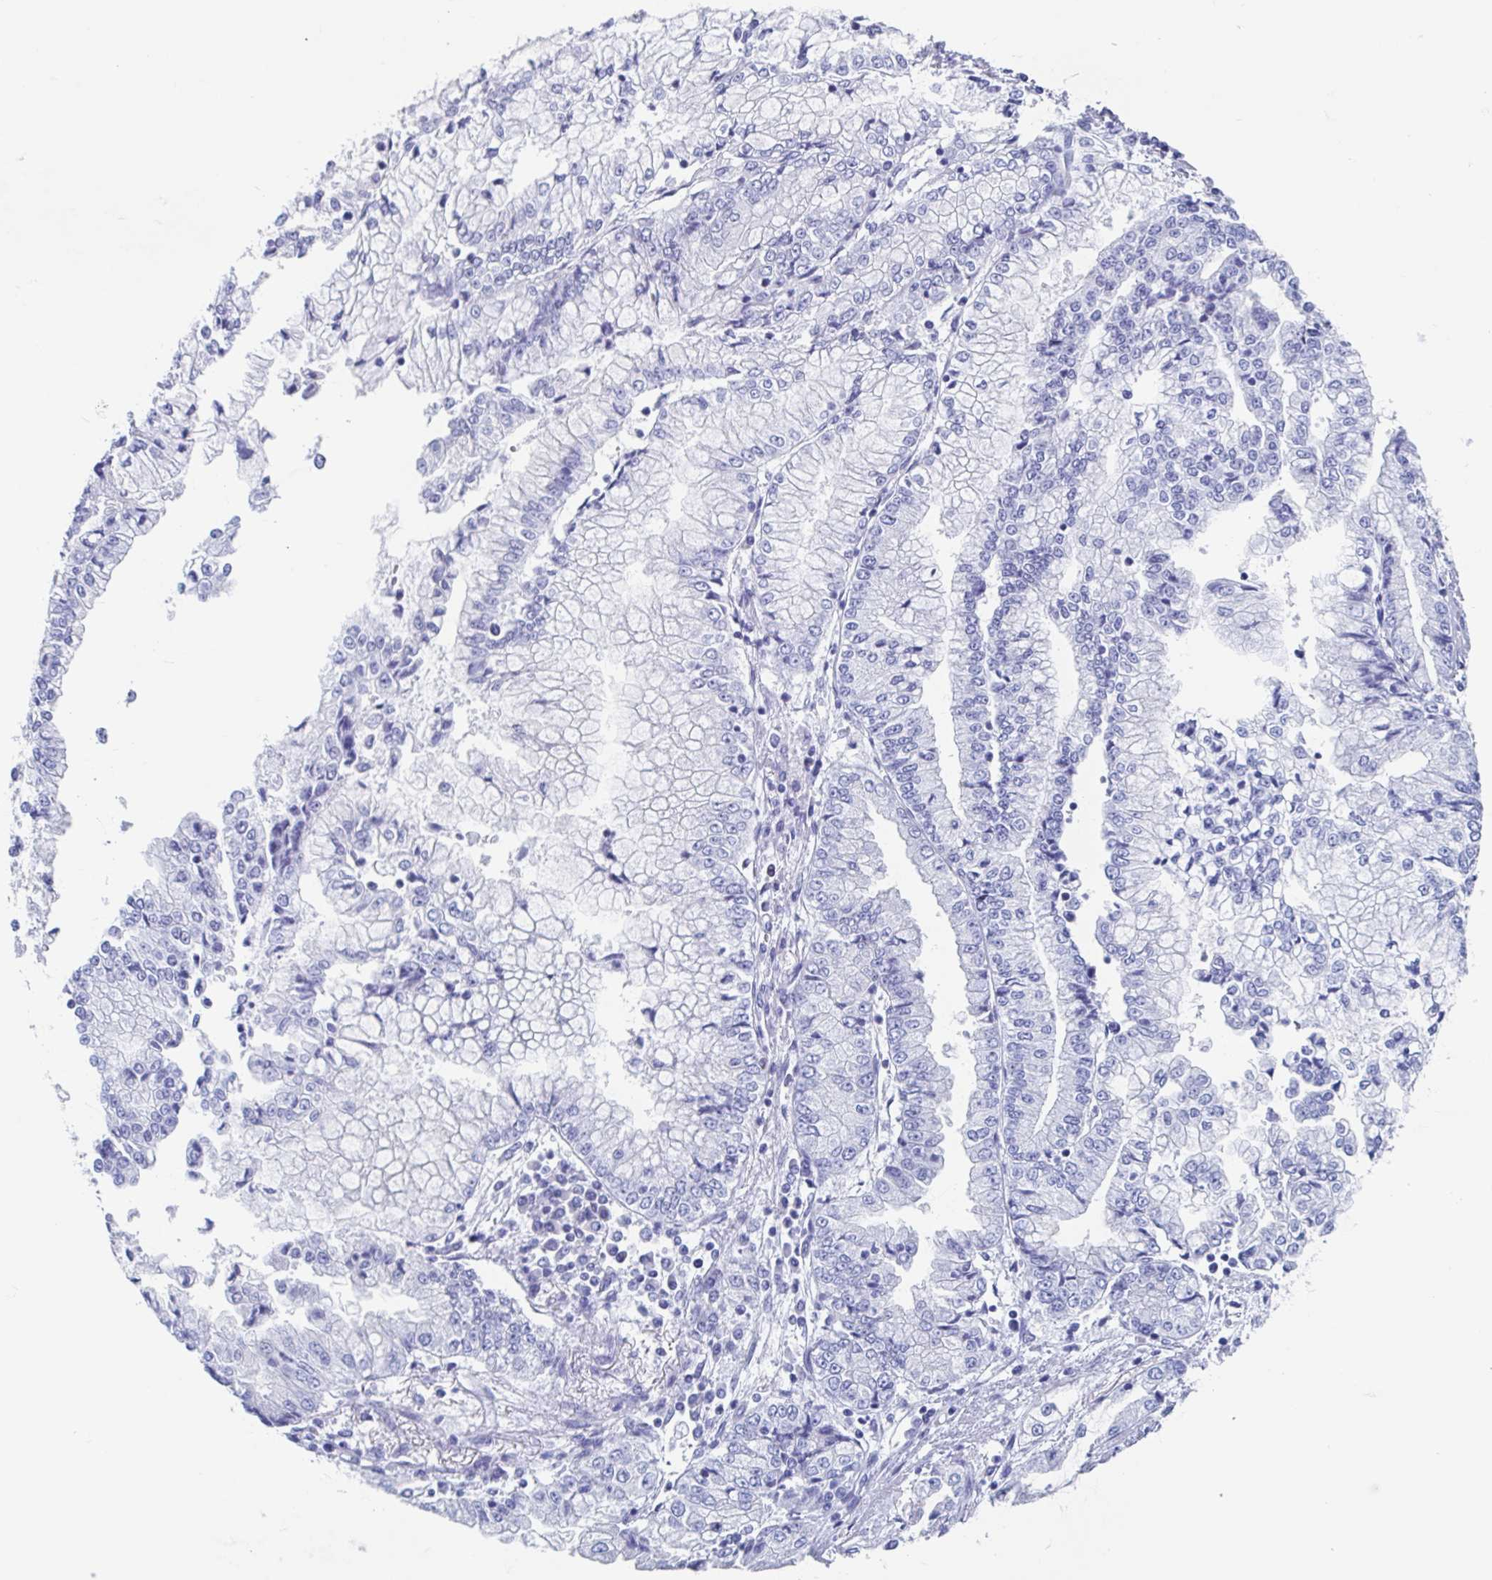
{"staining": {"intensity": "negative", "quantity": "none", "location": "none"}, "tissue": "stomach cancer", "cell_type": "Tumor cells", "image_type": "cancer", "snomed": [{"axis": "morphology", "description": "Adenocarcinoma, NOS"}, {"axis": "topography", "description": "Stomach, upper"}], "caption": "Histopathology image shows no significant protein staining in tumor cells of stomach cancer. Brightfield microscopy of IHC stained with DAB (3,3'-diaminobenzidine) (brown) and hematoxylin (blue), captured at high magnification.", "gene": "SHCBP1L", "patient": {"sex": "female", "age": 74}}